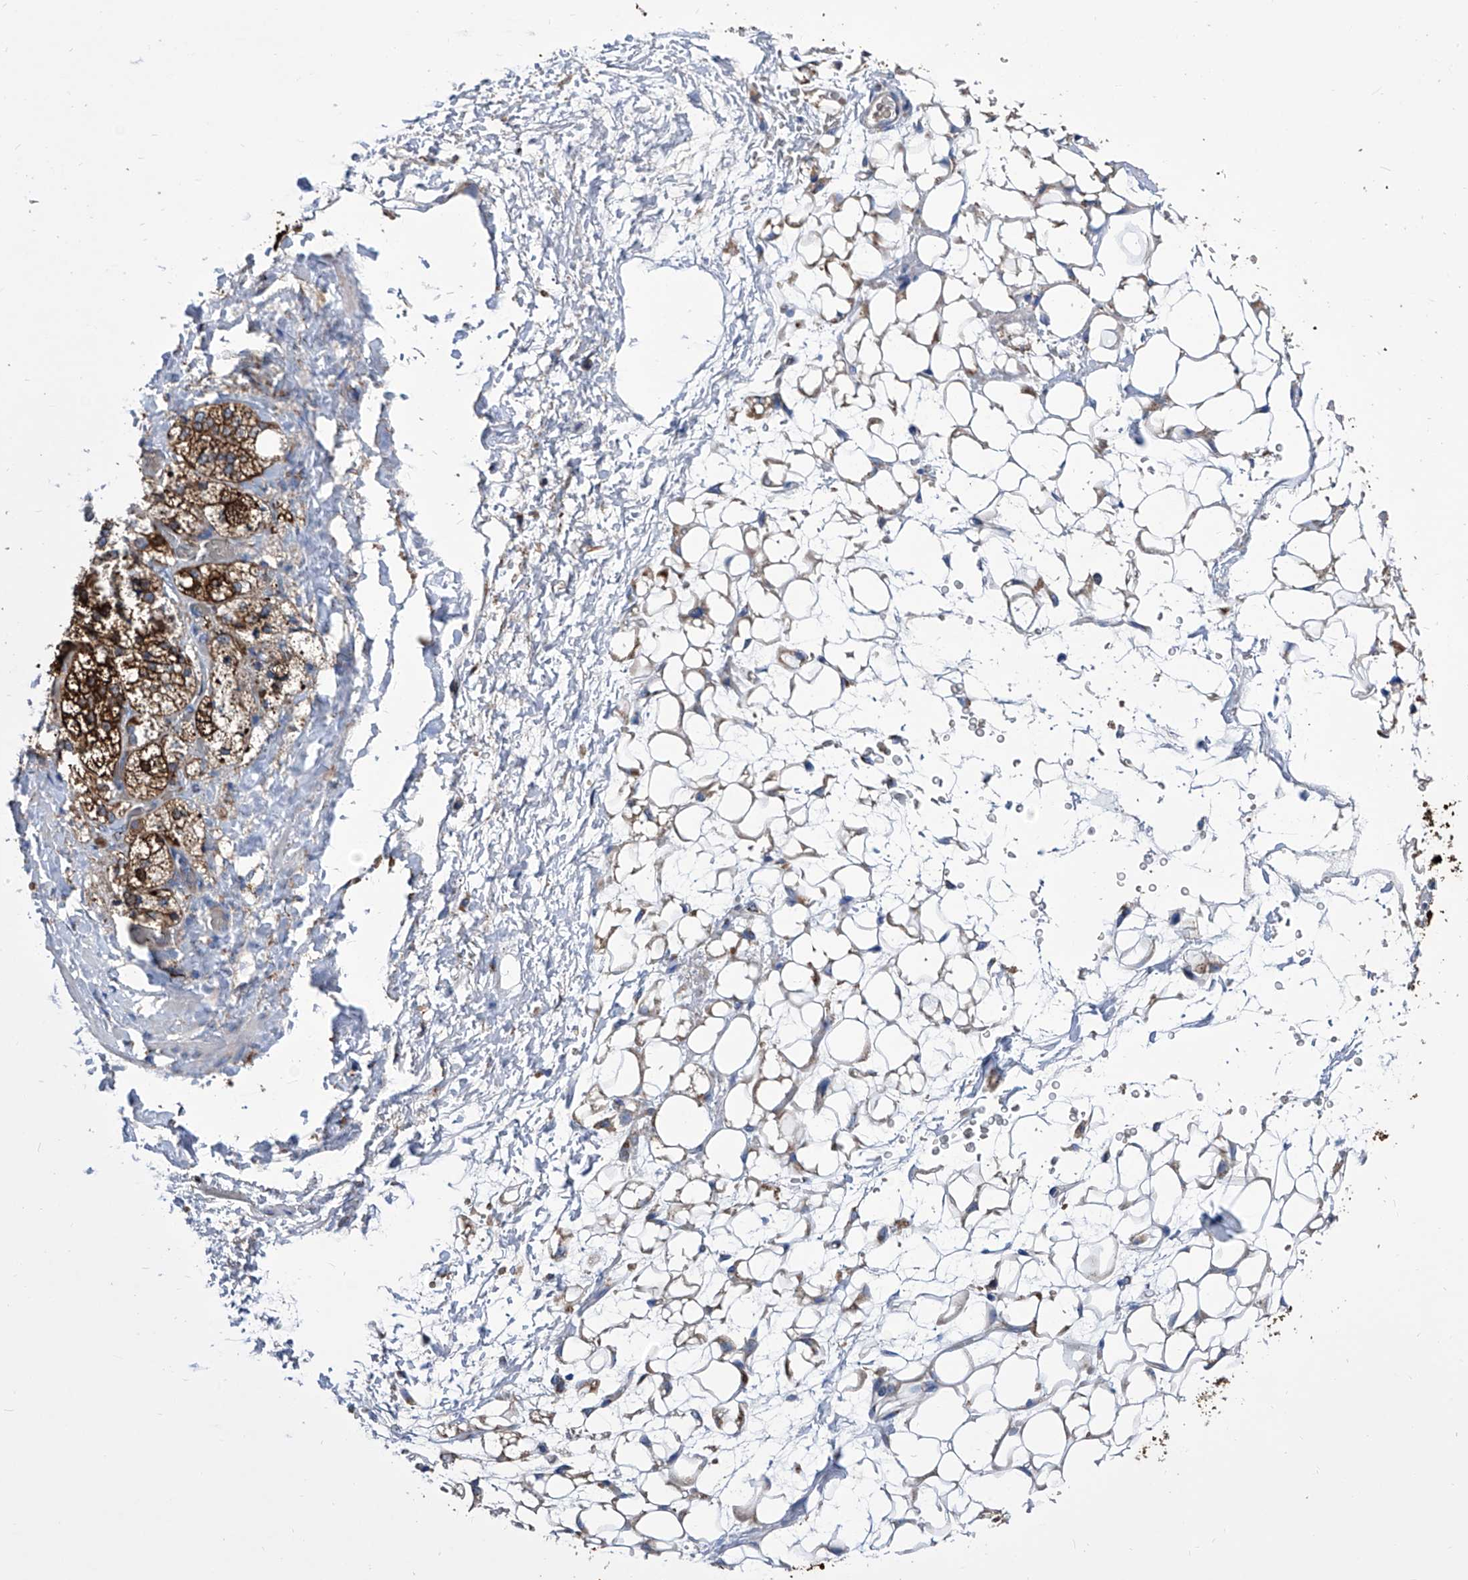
{"staining": {"intensity": "strong", "quantity": ">75%", "location": "cytoplasmic/membranous"}, "tissue": "adrenal gland", "cell_type": "Glandular cells", "image_type": "normal", "snomed": [{"axis": "morphology", "description": "Normal tissue, NOS"}, {"axis": "topography", "description": "Adrenal gland"}], "caption": "A histopathology image of human adrenal gland stained for a protein displays strong cytoplasmic/membranous brown staining in glandular cells. The staining was performed using DAB (3,3'-diaminobenzidine) to visualize the protein expression in brown, while the nuclei were stained in blue with hematoxylin (Magnification: 20x).", "gene": "TJAP1", "patient": {"sex": "male", "age": 61}}